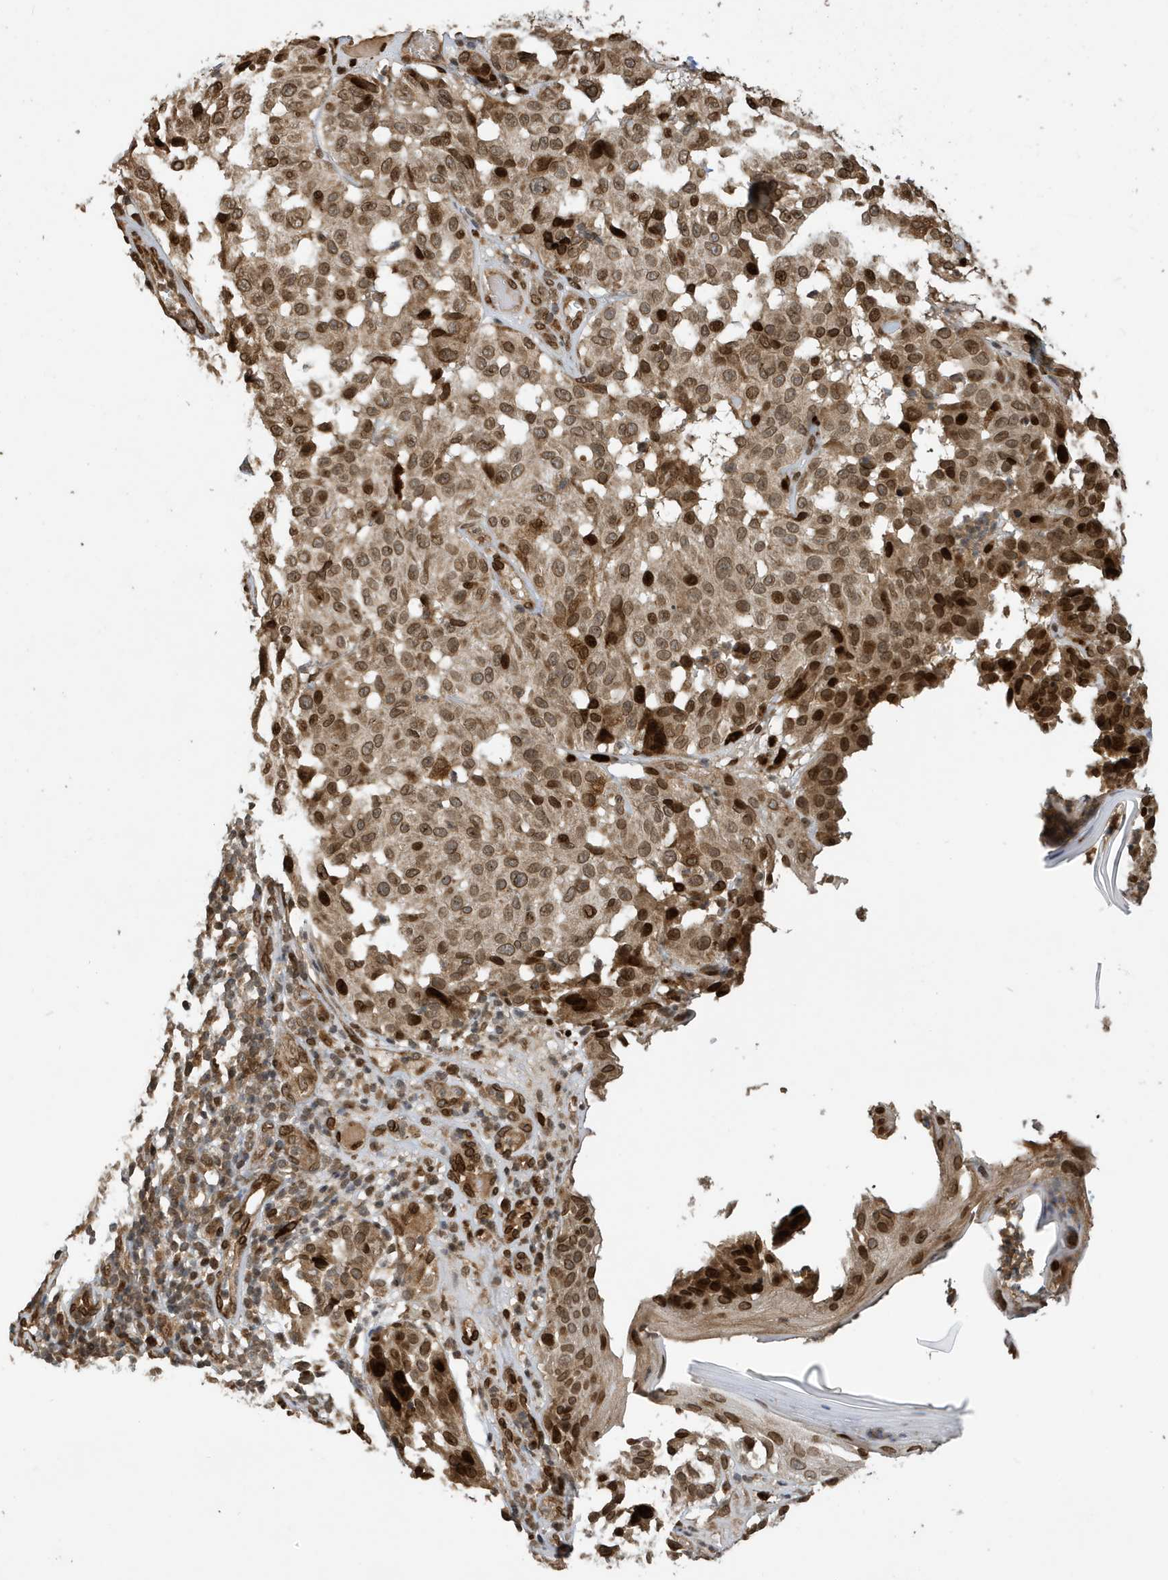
{"staining": {"intensity": "moderate", "quantity": ">75%", "location": "nuclear"}, "tissue": "melanoma", "cell_type": "Tumor cells", "image_type": "cancer", "snomed": [{"axis": "morphology", "description": "Malignant melanoma, NOS"}, {"axis": "topography", "description": "Skin"}], "caption": "Protein staining shows moderate nuclear expression in approximately >75% of tumor cells in melanoma. Using DAB (brown) and hematoxylin (blue) stains, captured at high magnification using brightfield microscopy.", "gene": "DUSP18", "patient": {"sex": "female", "age": 46}}